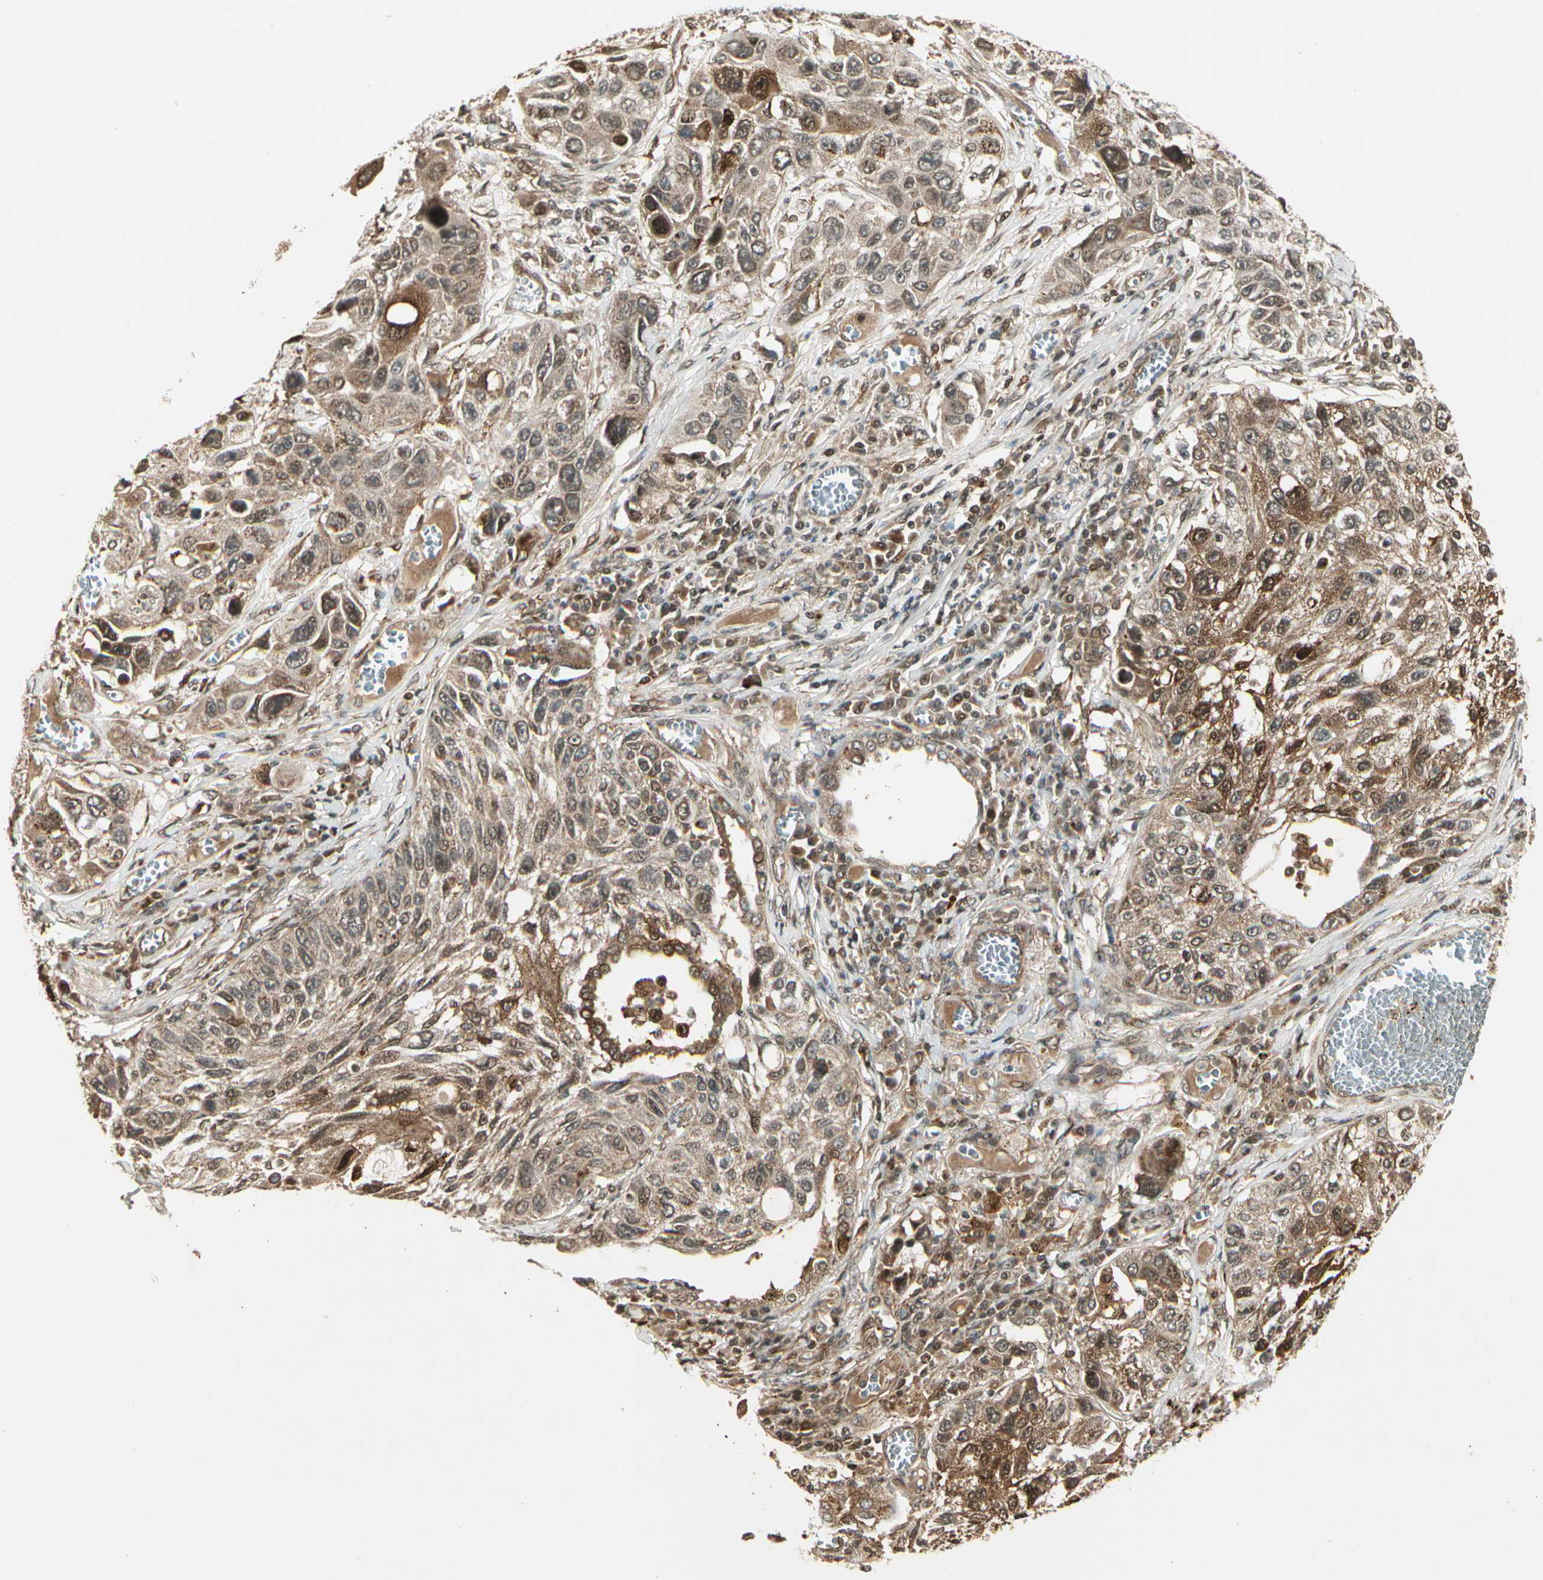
{"staining": {"intensity": "moderate", "quantity": ">75%", "location": "cytoplasmic/membranous"}, "tissue": "lung cancer", "cell_type": "Tumor cells", "image_type": "cancer", "snomed": [{"axis": "morphology", "description": "Squamous cell carcinoma, NOS"}, {"axis": "topography", "description": "Lung"}], "caption": "This image reveals IHC staining of lung cancer (squamous cell carcinoma), with medium moderate cytoplasmic/membranous positivity in approximately >75% of tumor cells.", "gene": "GLUL", "patient": {"sex": "male", "age": 71}}